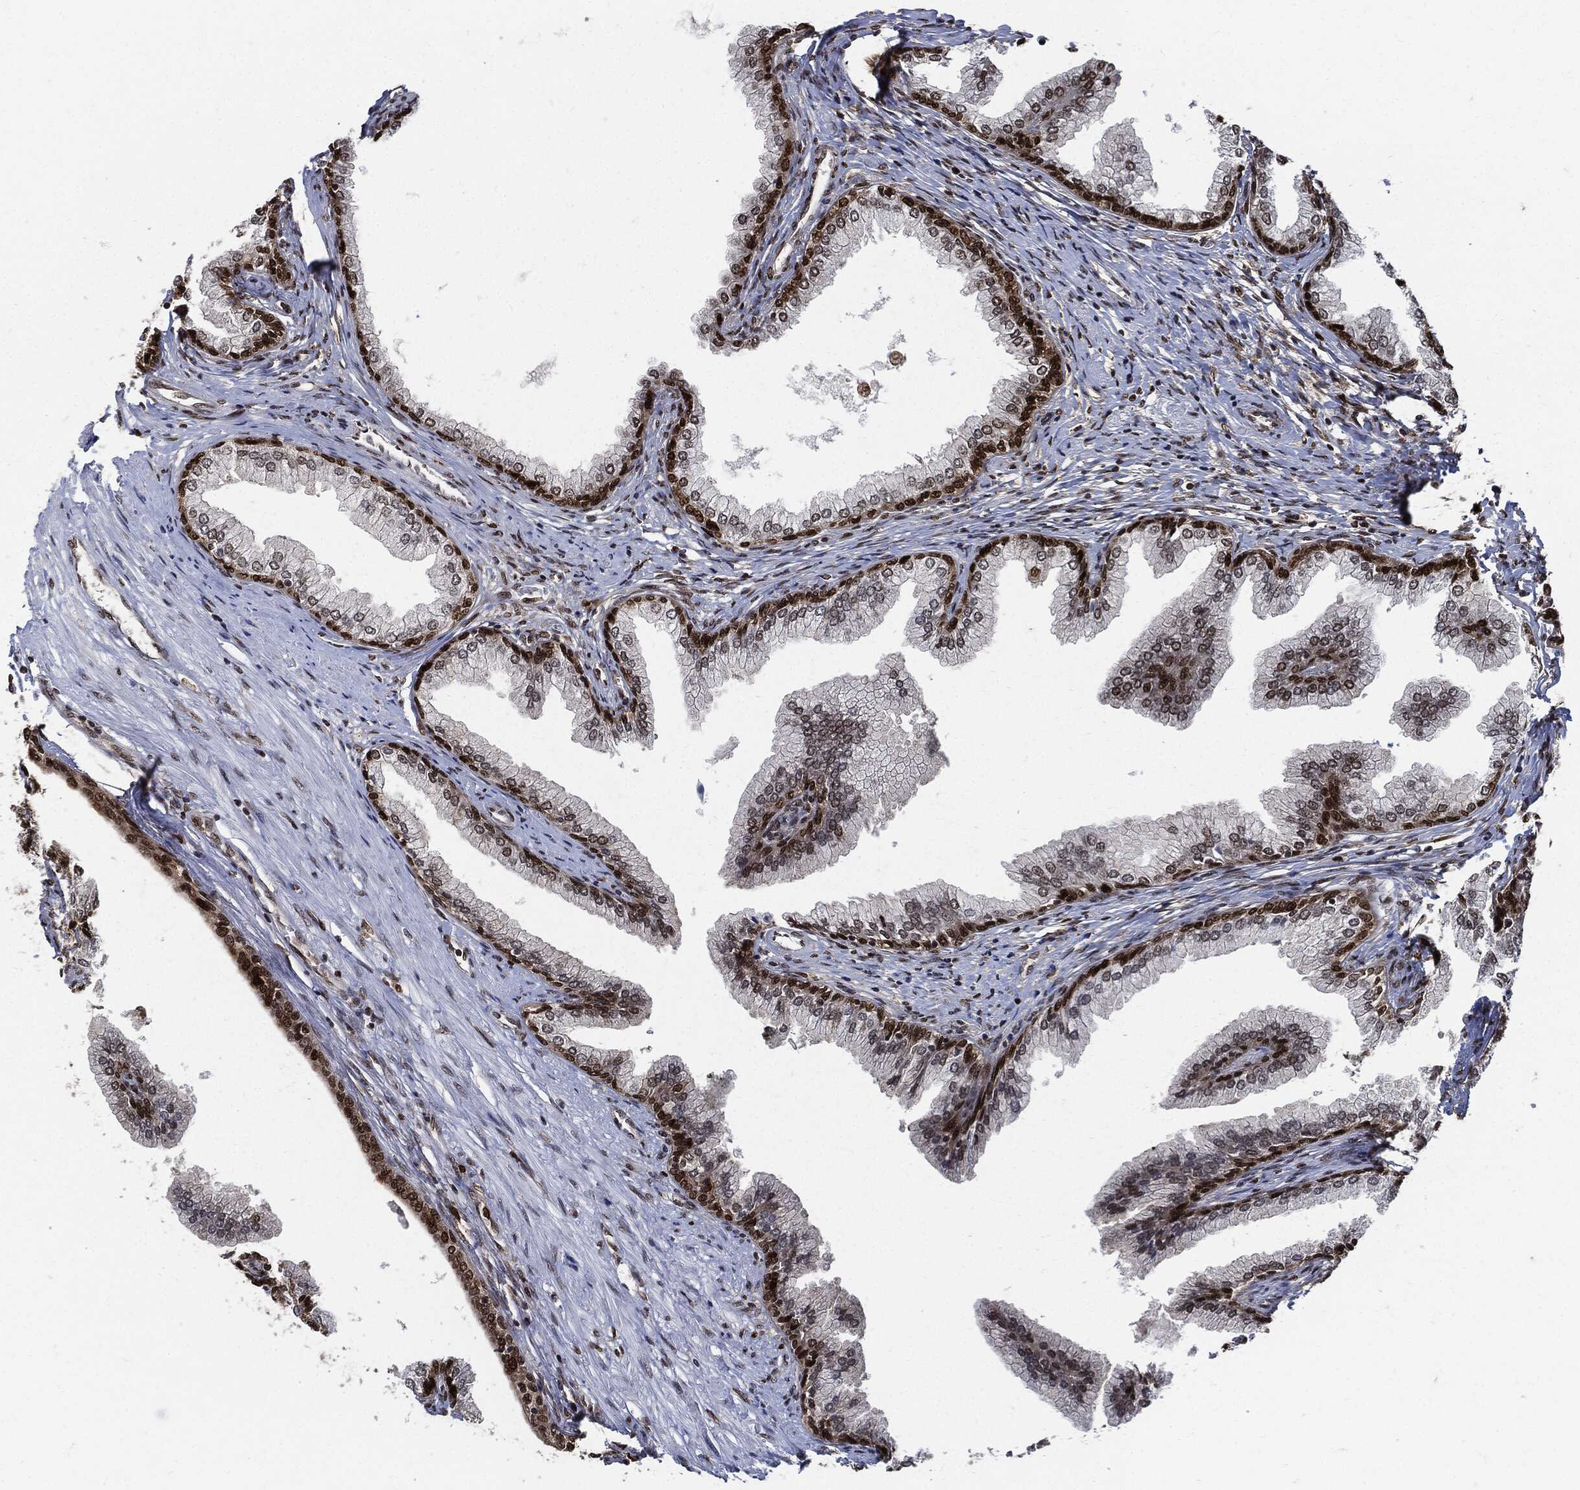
{"staining": {"intensity": "strong", "quantity": "25%-75%", "location": "nuclear"}, "tissue": "prostate cancer", "cell_type": "Tumor cells", "image_type": "cancer", "snomed": [{"axis": "morphology", "description": "Adenocarcinoma, Low grade"}, {"axis": "topography", "description": "Prostate and seminal vesicle, NOS"}], "caption": "IHC (DAB) staining of human prostate cancer (adenocarcinoma (low-grade)) demonstrates strong nuclear protein expression in about 25%-75% of tumor cells.", "gene": "PCNA", "patient": {"sex": "male", "age": 61}}